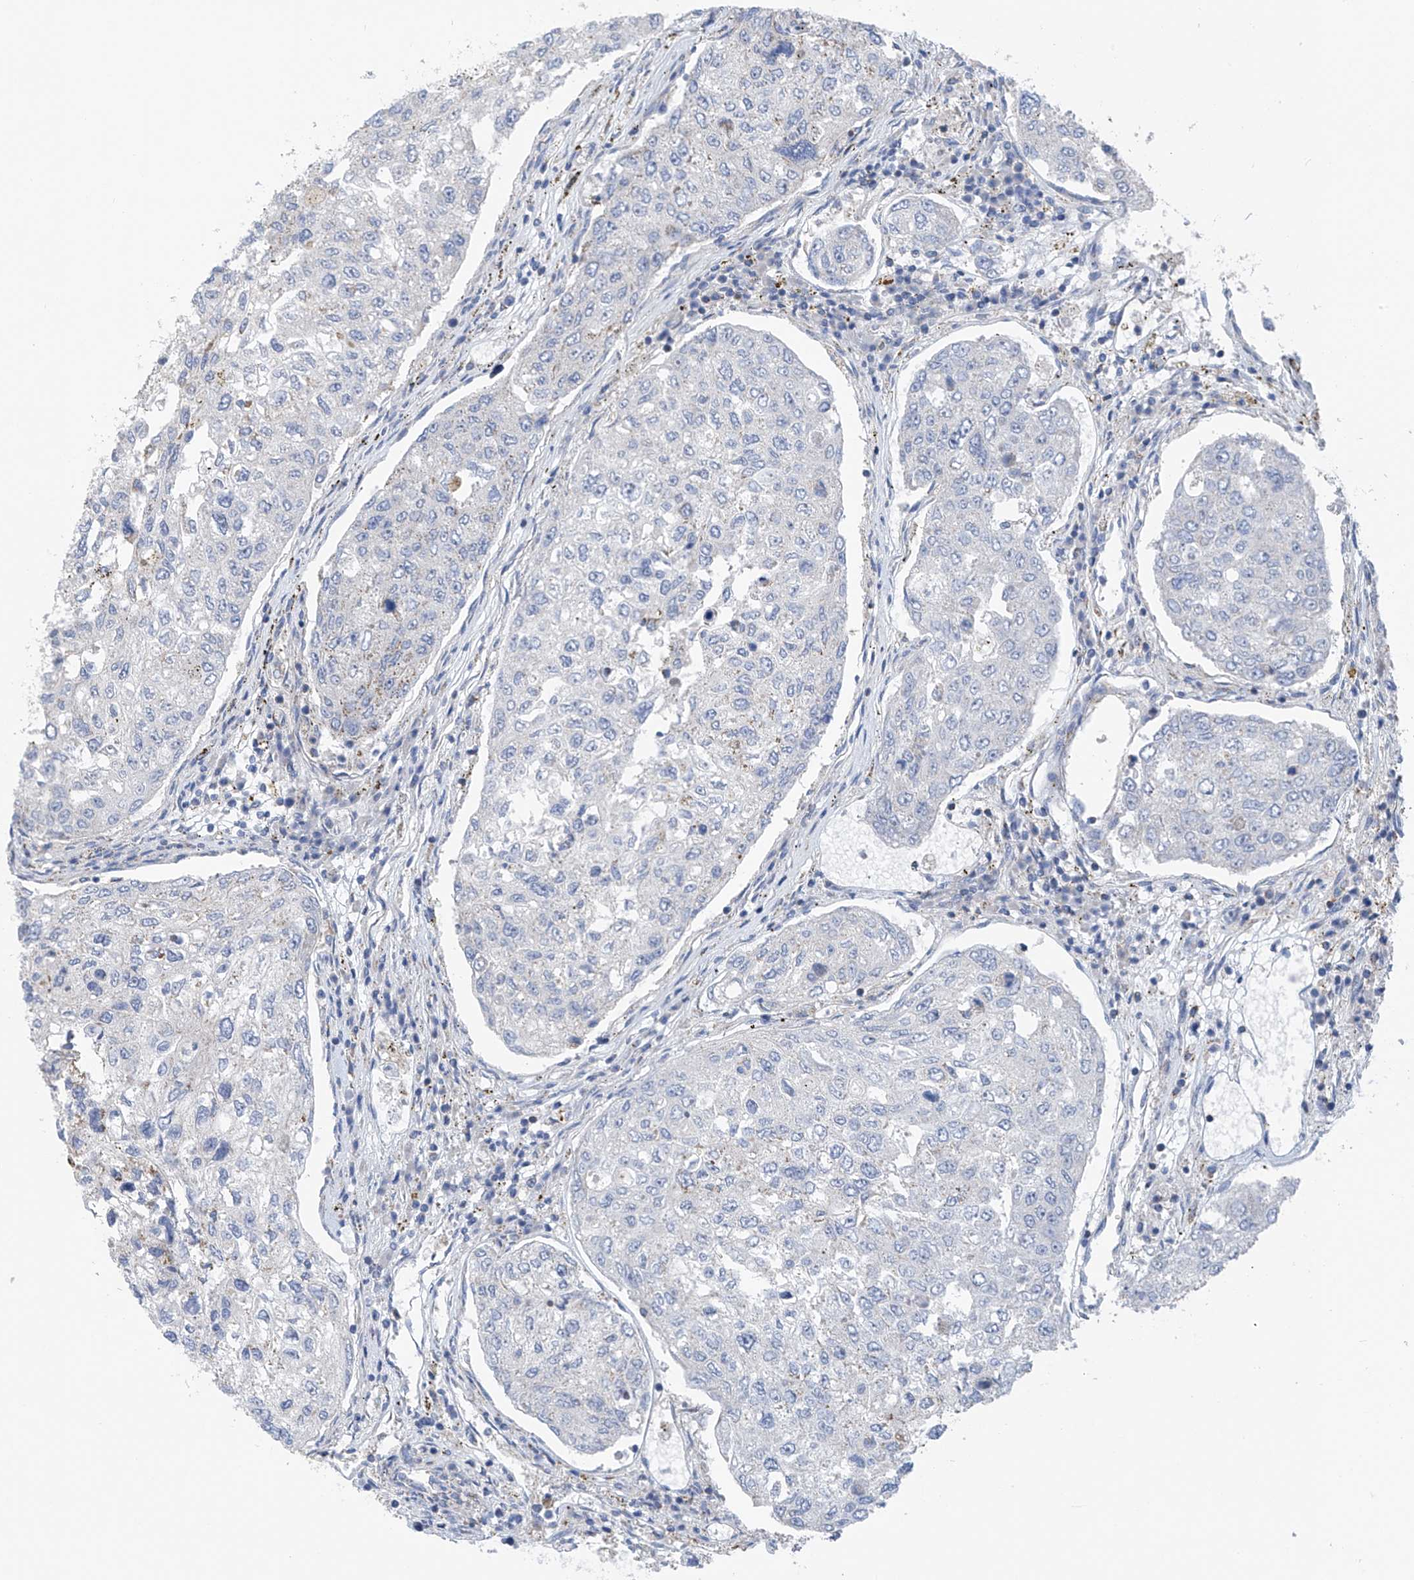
{"staining": {"intensity": "negative", "quantity": "none", "location": "none"}, "tissue": "urothelial cancer", "cell_type": "Tumor cells", "image_type": "cancer", "snomed": [{"axis": "morphology", "description": "Urothelial carcinoma, High grade"}, {"axis": "topography", "description": "Lymph node"}, {"axis": "topography", "description": "Urinary bladder"}], "caption": "DAB immunohistochemical staining of urothelial carcinoma (high-grade) exhibits no significant positivity in tumor cells.", "gene": "SYN3", "patient": {"sex": "male", "age": 51}}